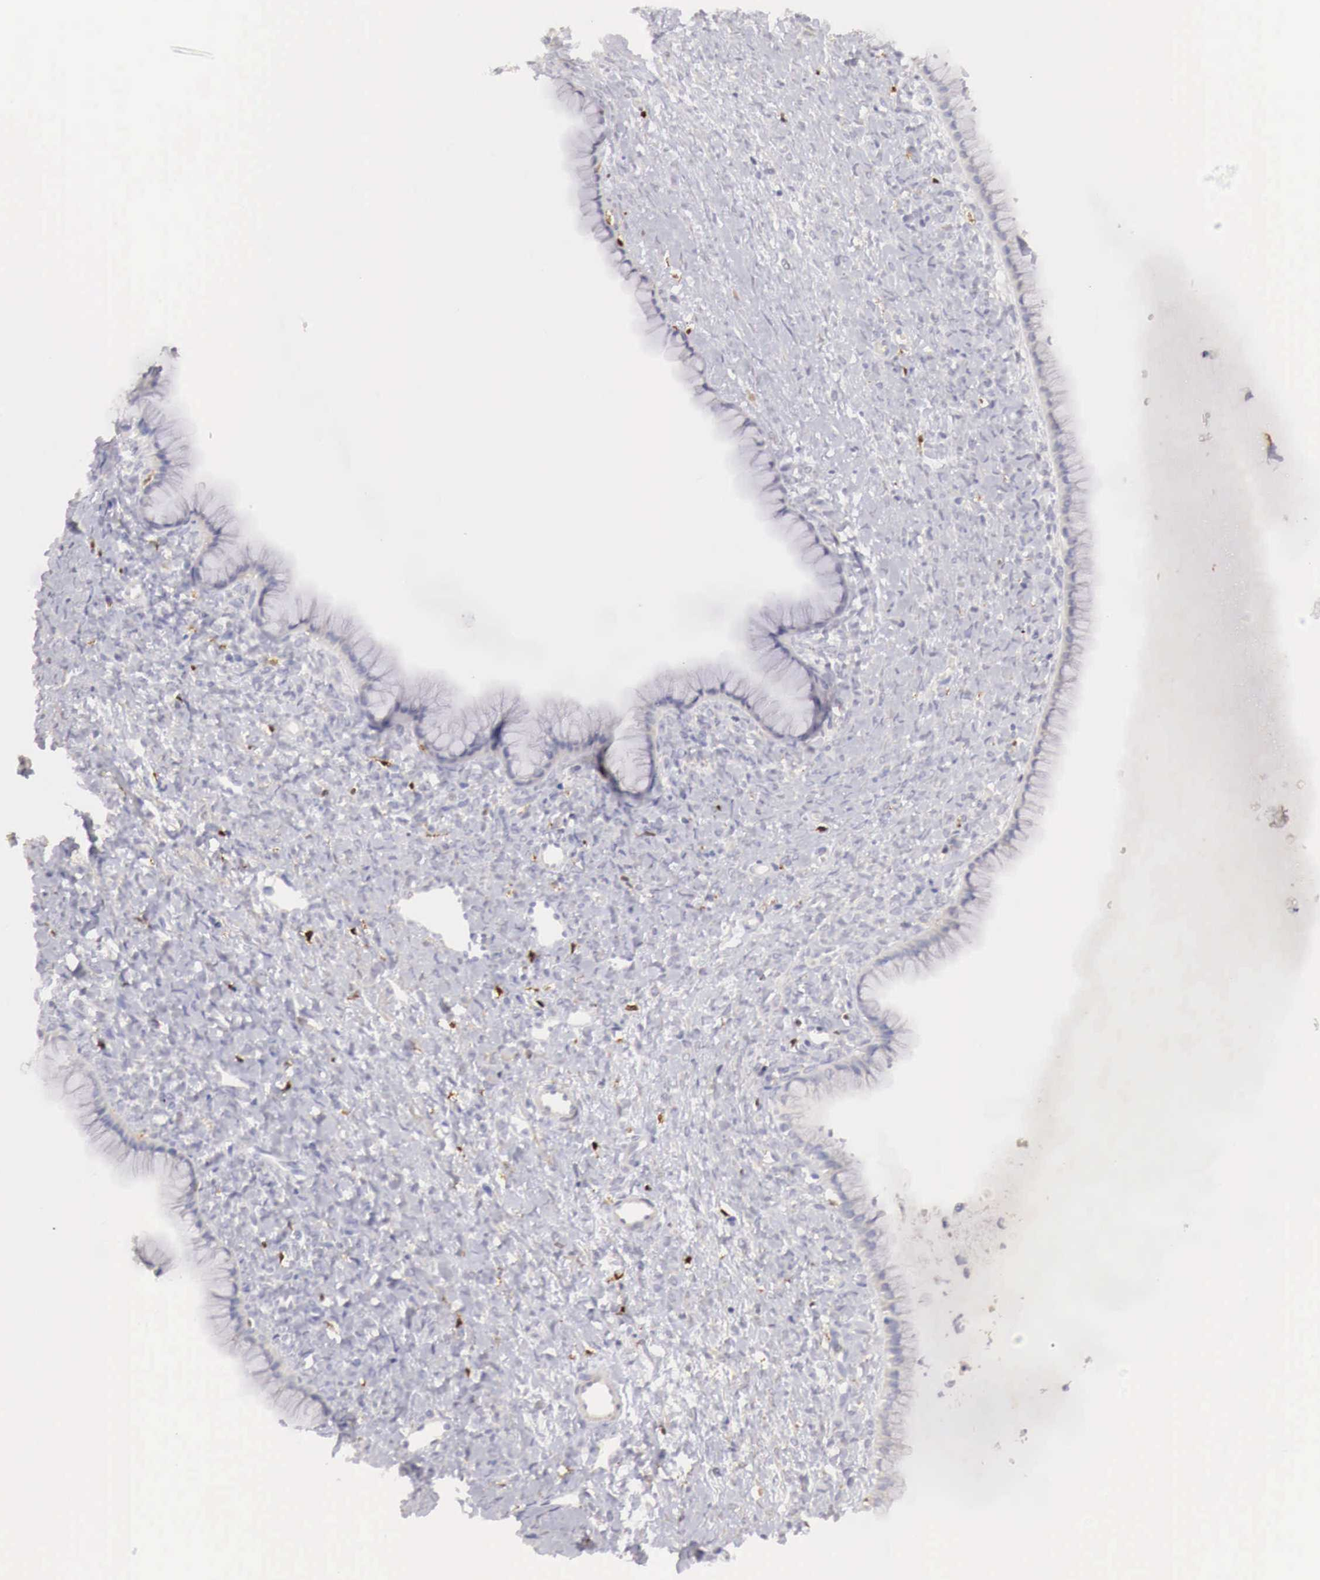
{"staining": {"intensity": "negative", "quantity": "none", "location": "none"}, "tissue": "ovarian cancer", "cell_type": "Tumor cells", "image_type": "cancer", "snomed": [{"axis": "morphology", "description": "Cystadenocarcinoma, mucinous, NOS"}, {"axis": "topography", "description": "Ovary"}], "caption": "Immunohistochemistry photomicrograph of neoplastic tissue: human ovarian cancer (mucinous cystadenocarcinoma) stained with DAB shows no significant protein expression in tumor cells. (DAB IHC, high magnification).", "gene": "RENBP", "patient": {"sex": "female", "age": 25}}